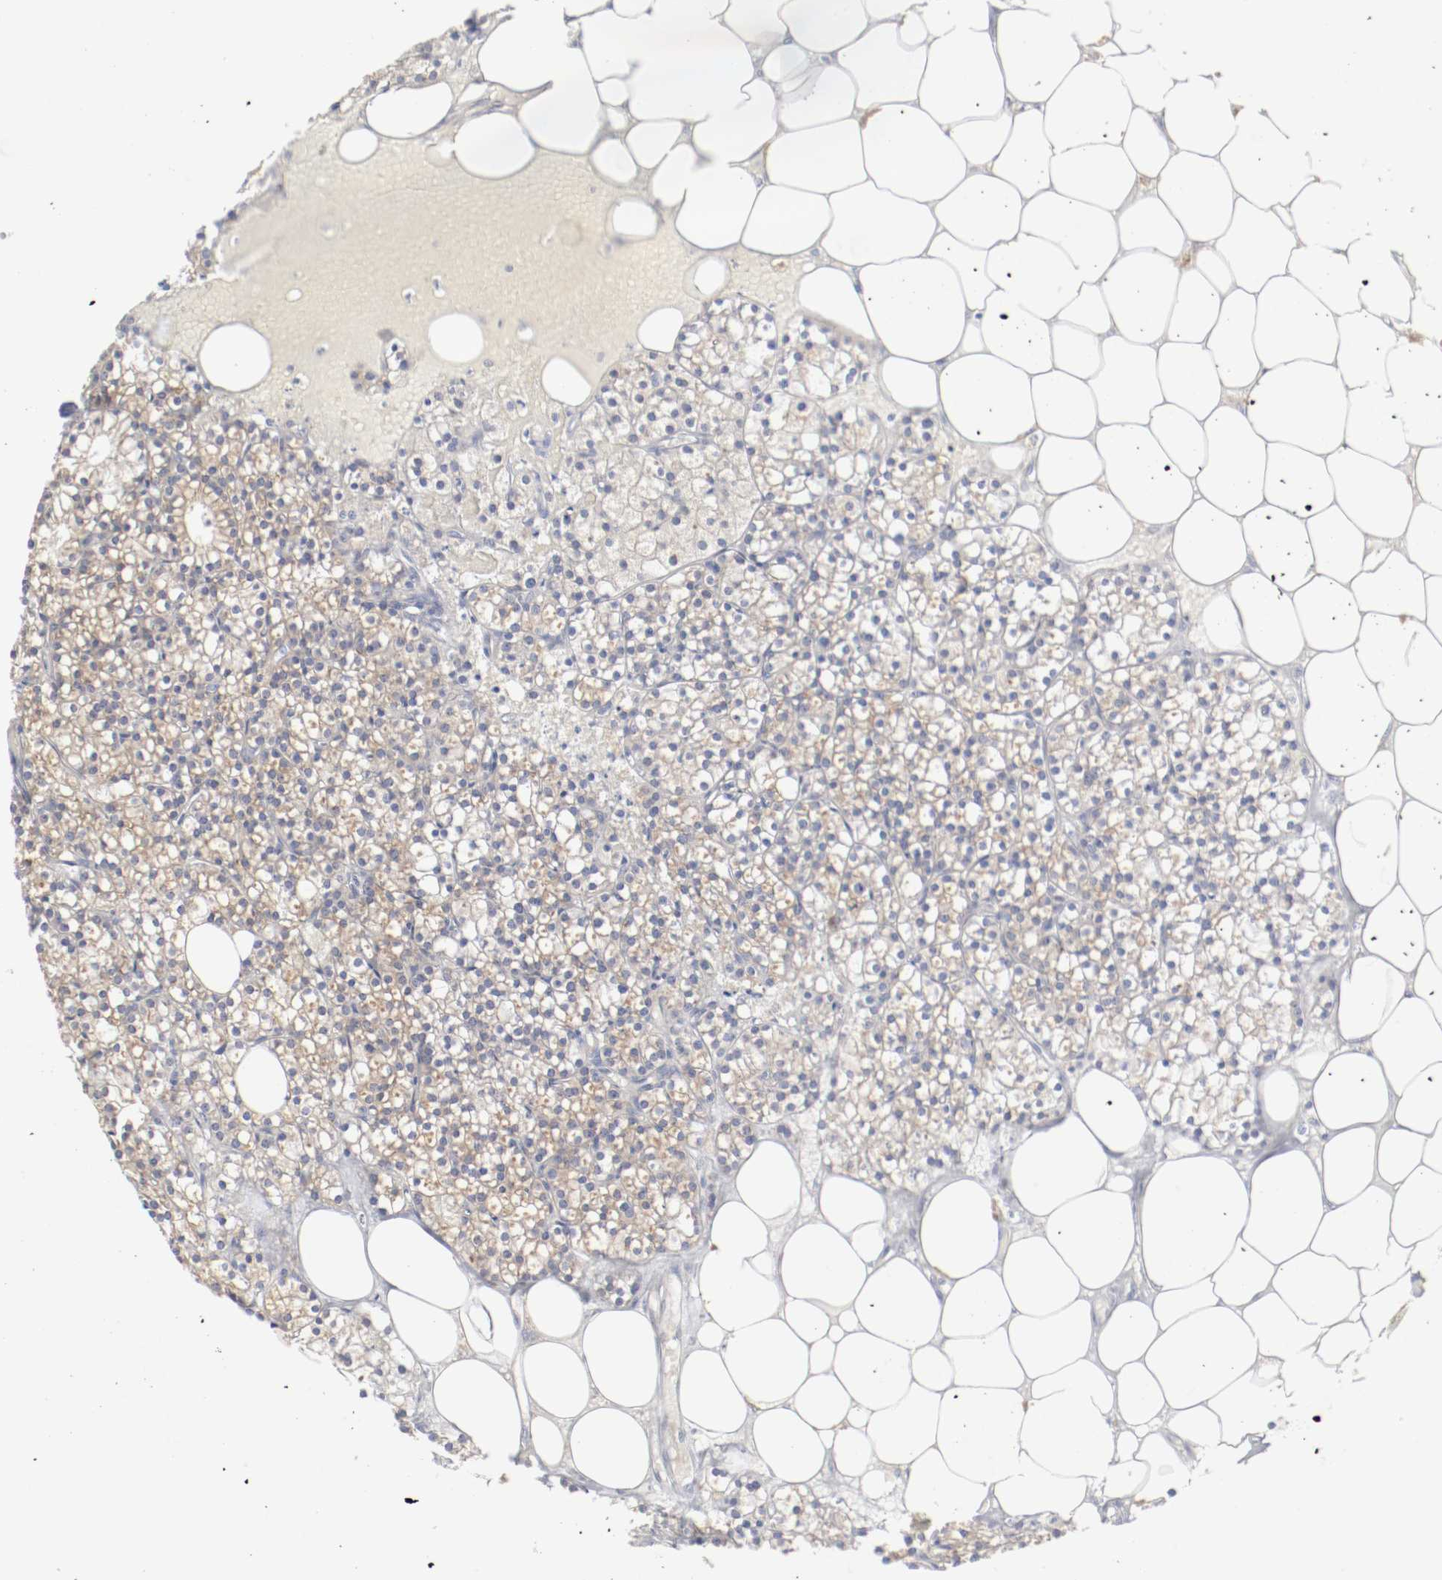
{"staining": {"intensity": "moderate", "quantity": ">75%", "location": "cytoplasmic/membranous"}, "tissue": "parathyroid gland", "cell_type": "Glandular cells", "image_type": "normal", "snomed": [{"axis": "morphology", "description": "Normal tissue, NOS"}, {"axis": "topography", "description": "Parathyroid gland"}], "caption": "Parathyroid gland stained for a protein (brown) reveals moderate cytoplasmic/membranous positive staining in approximately >75% of glandular cells.", "gene": "FKBP3", "patient": {"sex": "female", "age": 63}}